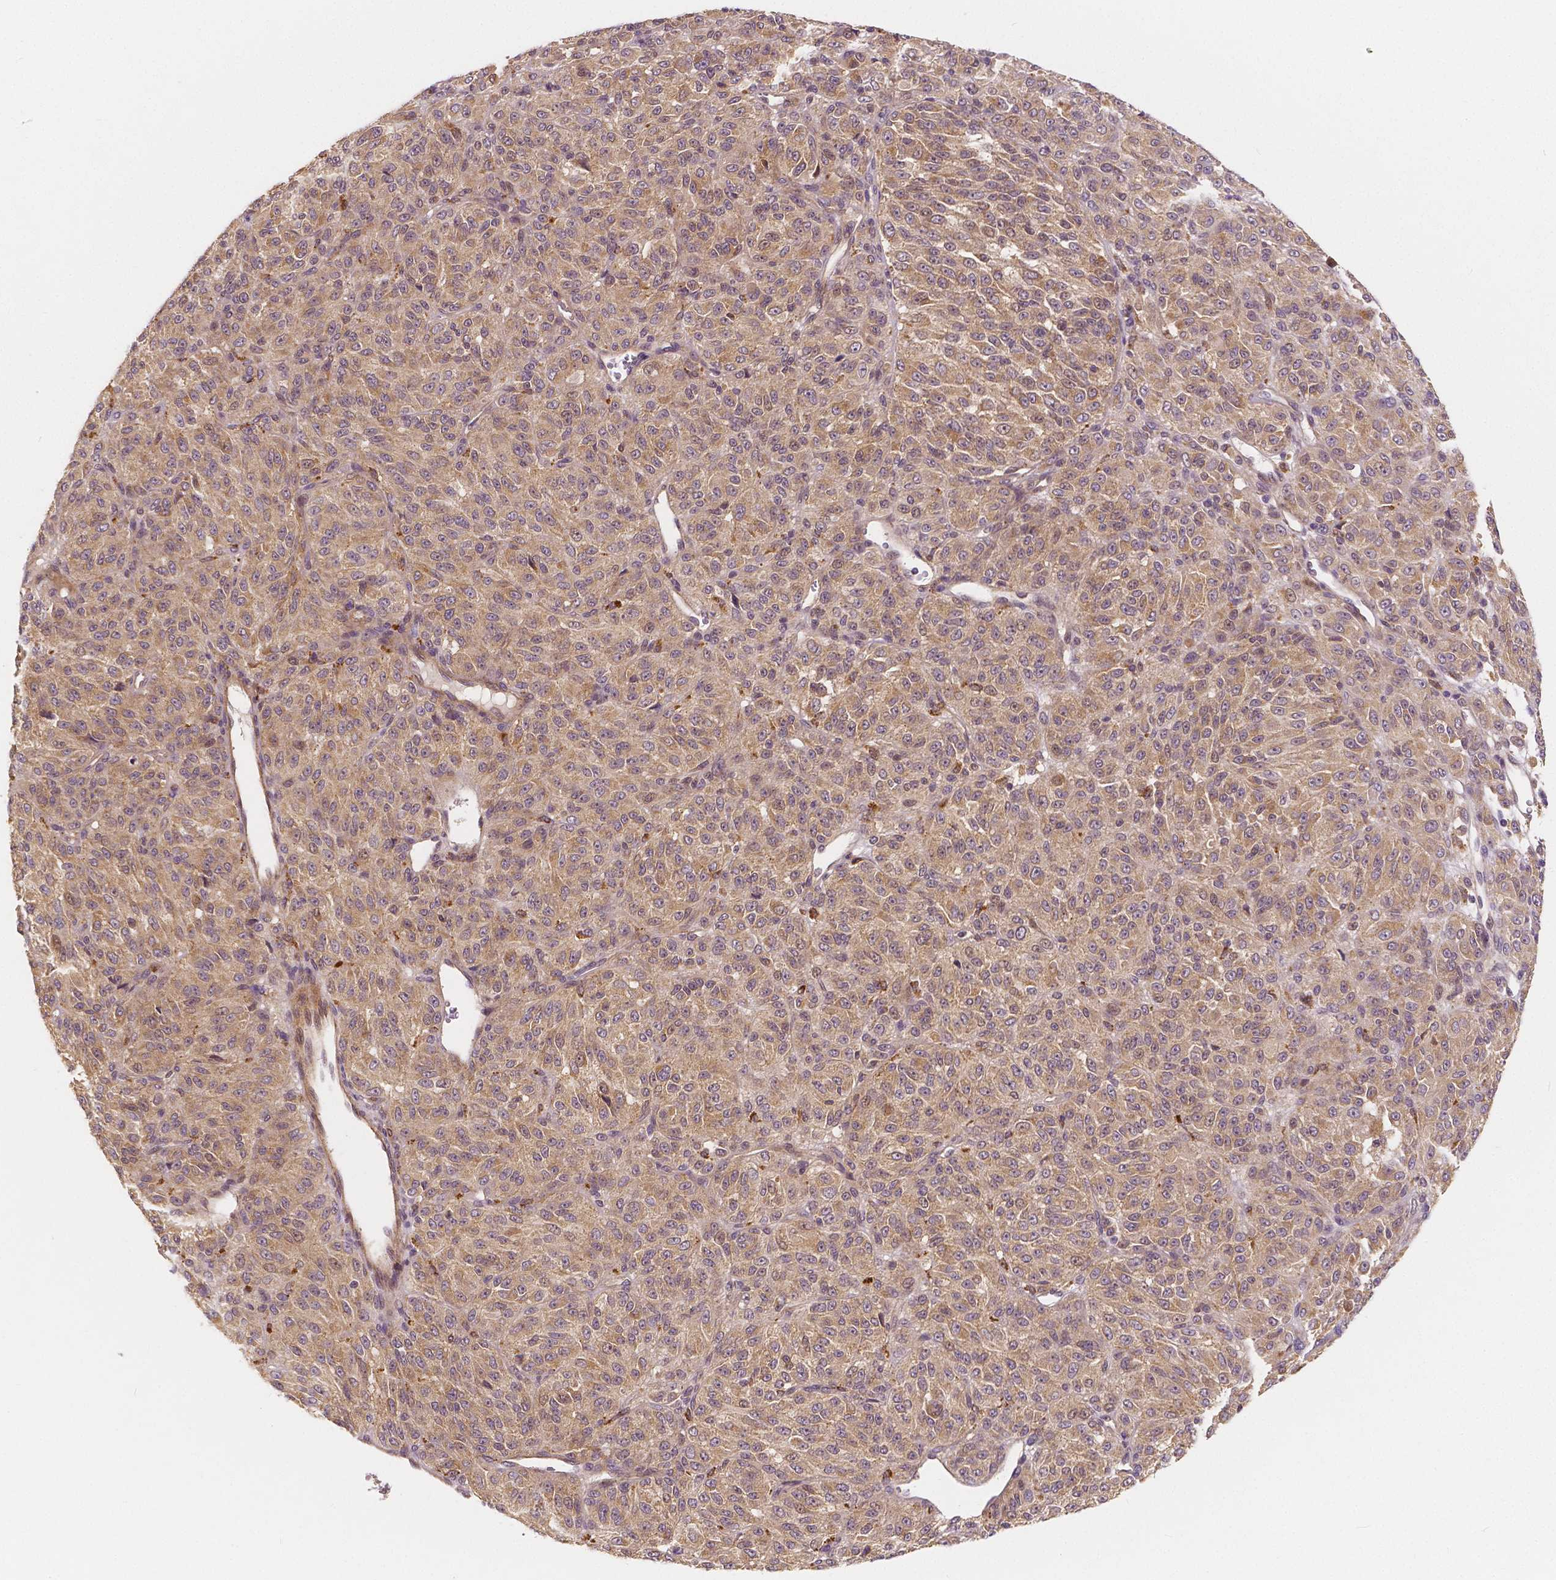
{"staining": {"intensity": "moderate", "quantity": ">75%", "location": "cytoplasmic/membranous"}, "tissue": "melanoma", "cell_type": "Tumor cells", "image_type": "cancer", "snomed": [{"axis": "morphology", "description": "Malignant melanoma, Metastatic site"}, {"axis": "topography", "description": "Brain"}], "caption": "This photomicrograph shows IHC staining of melanoma, with medium moderate cytoplasmic/membranous expression in about >75% of tumor cells.", "gene": "SNX12", "patient": {"sex": "female", "age": 56}}